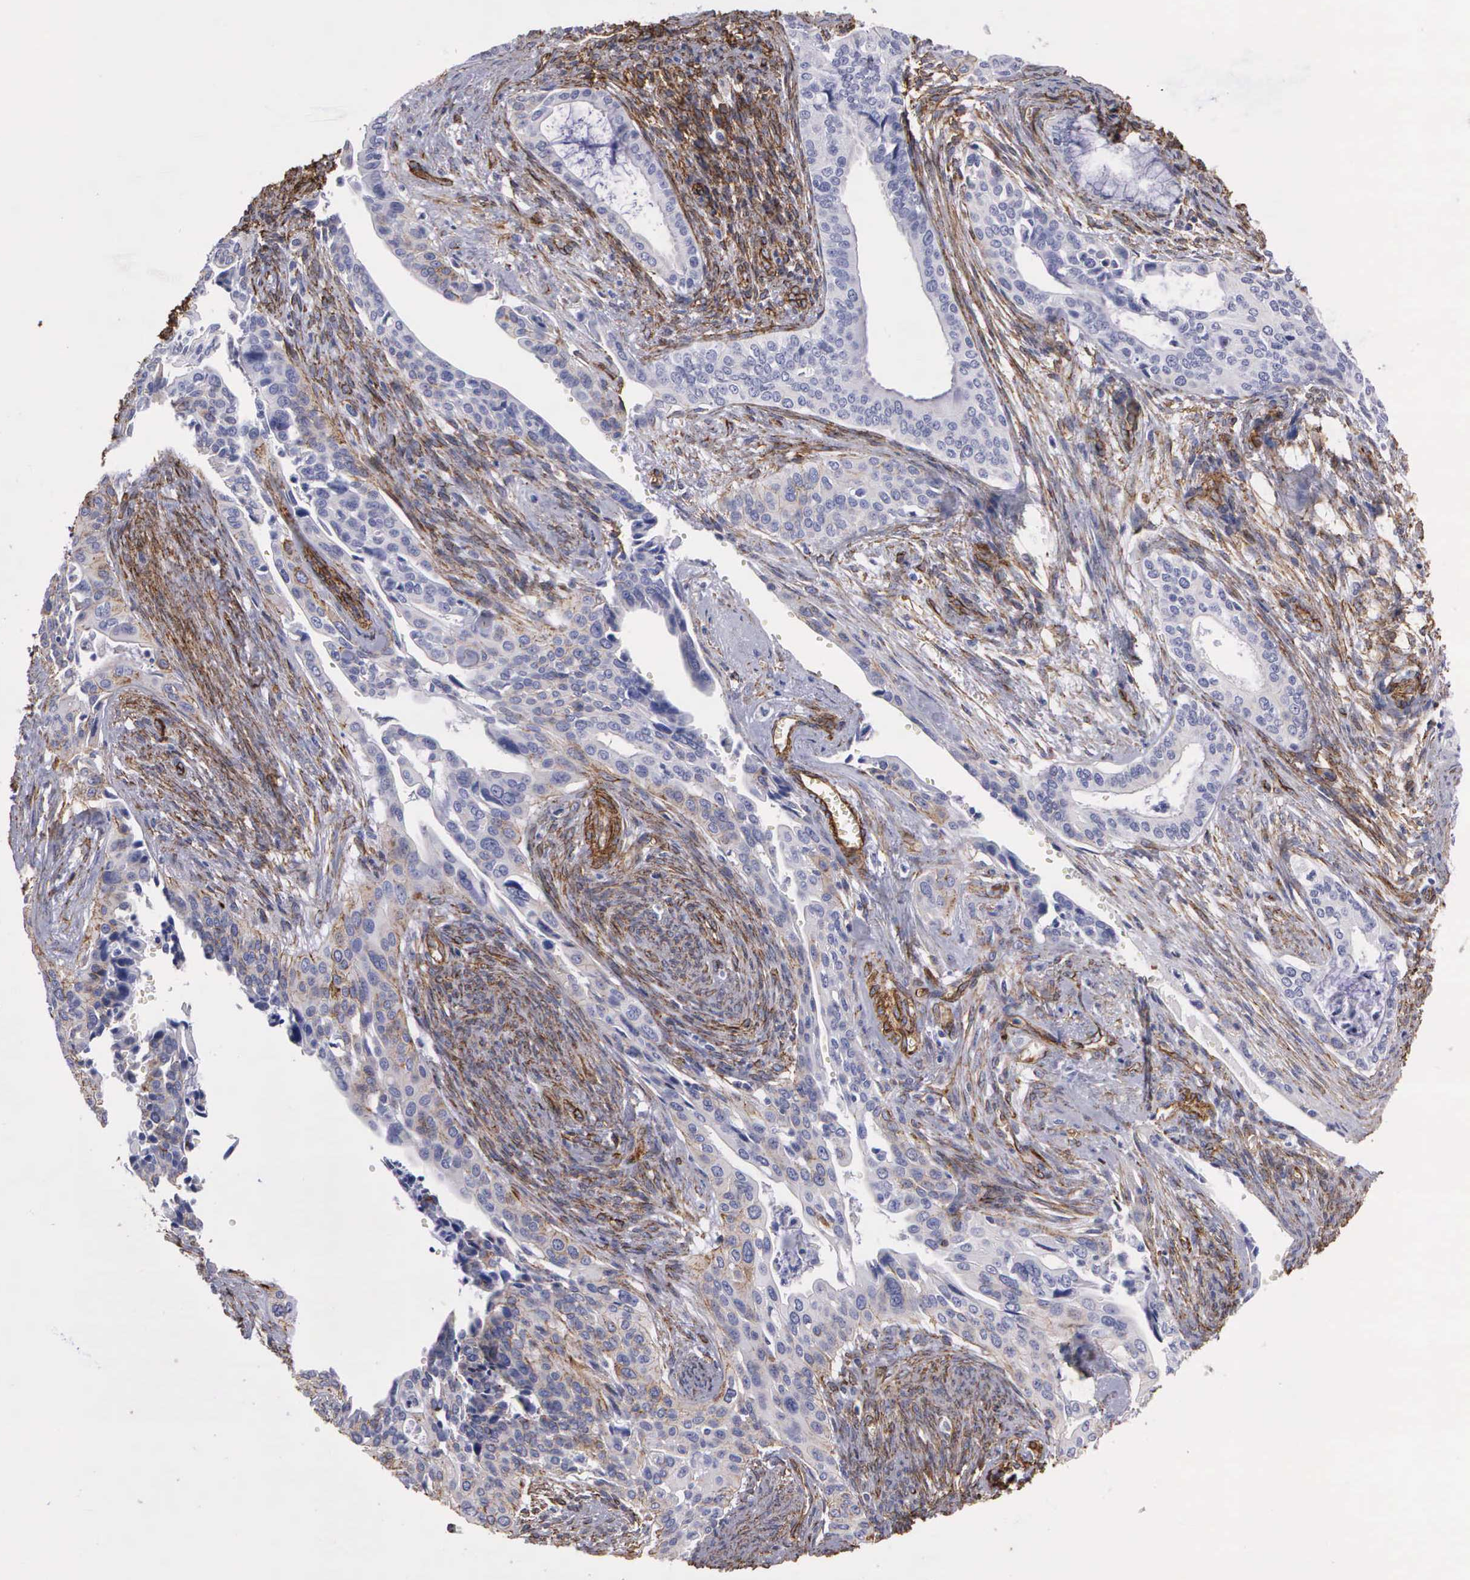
{"staining": {"intensity": "weak", "quantity": "25%-75%", "location": "cytoplasmic/membranous"}, "tissue": "cervical cancer", "cell_type": "Tumor cells", "image_type": "cancer", "snomed": [{"axis": "morphology", "description": "Squamous cell carcinoma, NOS"}, {"axis": "topography", "description": "Cervix"}], "caption": "An immunohistochemistry (IHC) image of neoplastic tissue is shown. Protein staining in brown shows weak cytoplasmic/membranous positivity in cervical cancer (squamous cell carcinoma) within tumor cells.", "gene": "MAGEB10", "patient": {"sex": "female", "age": 34}}